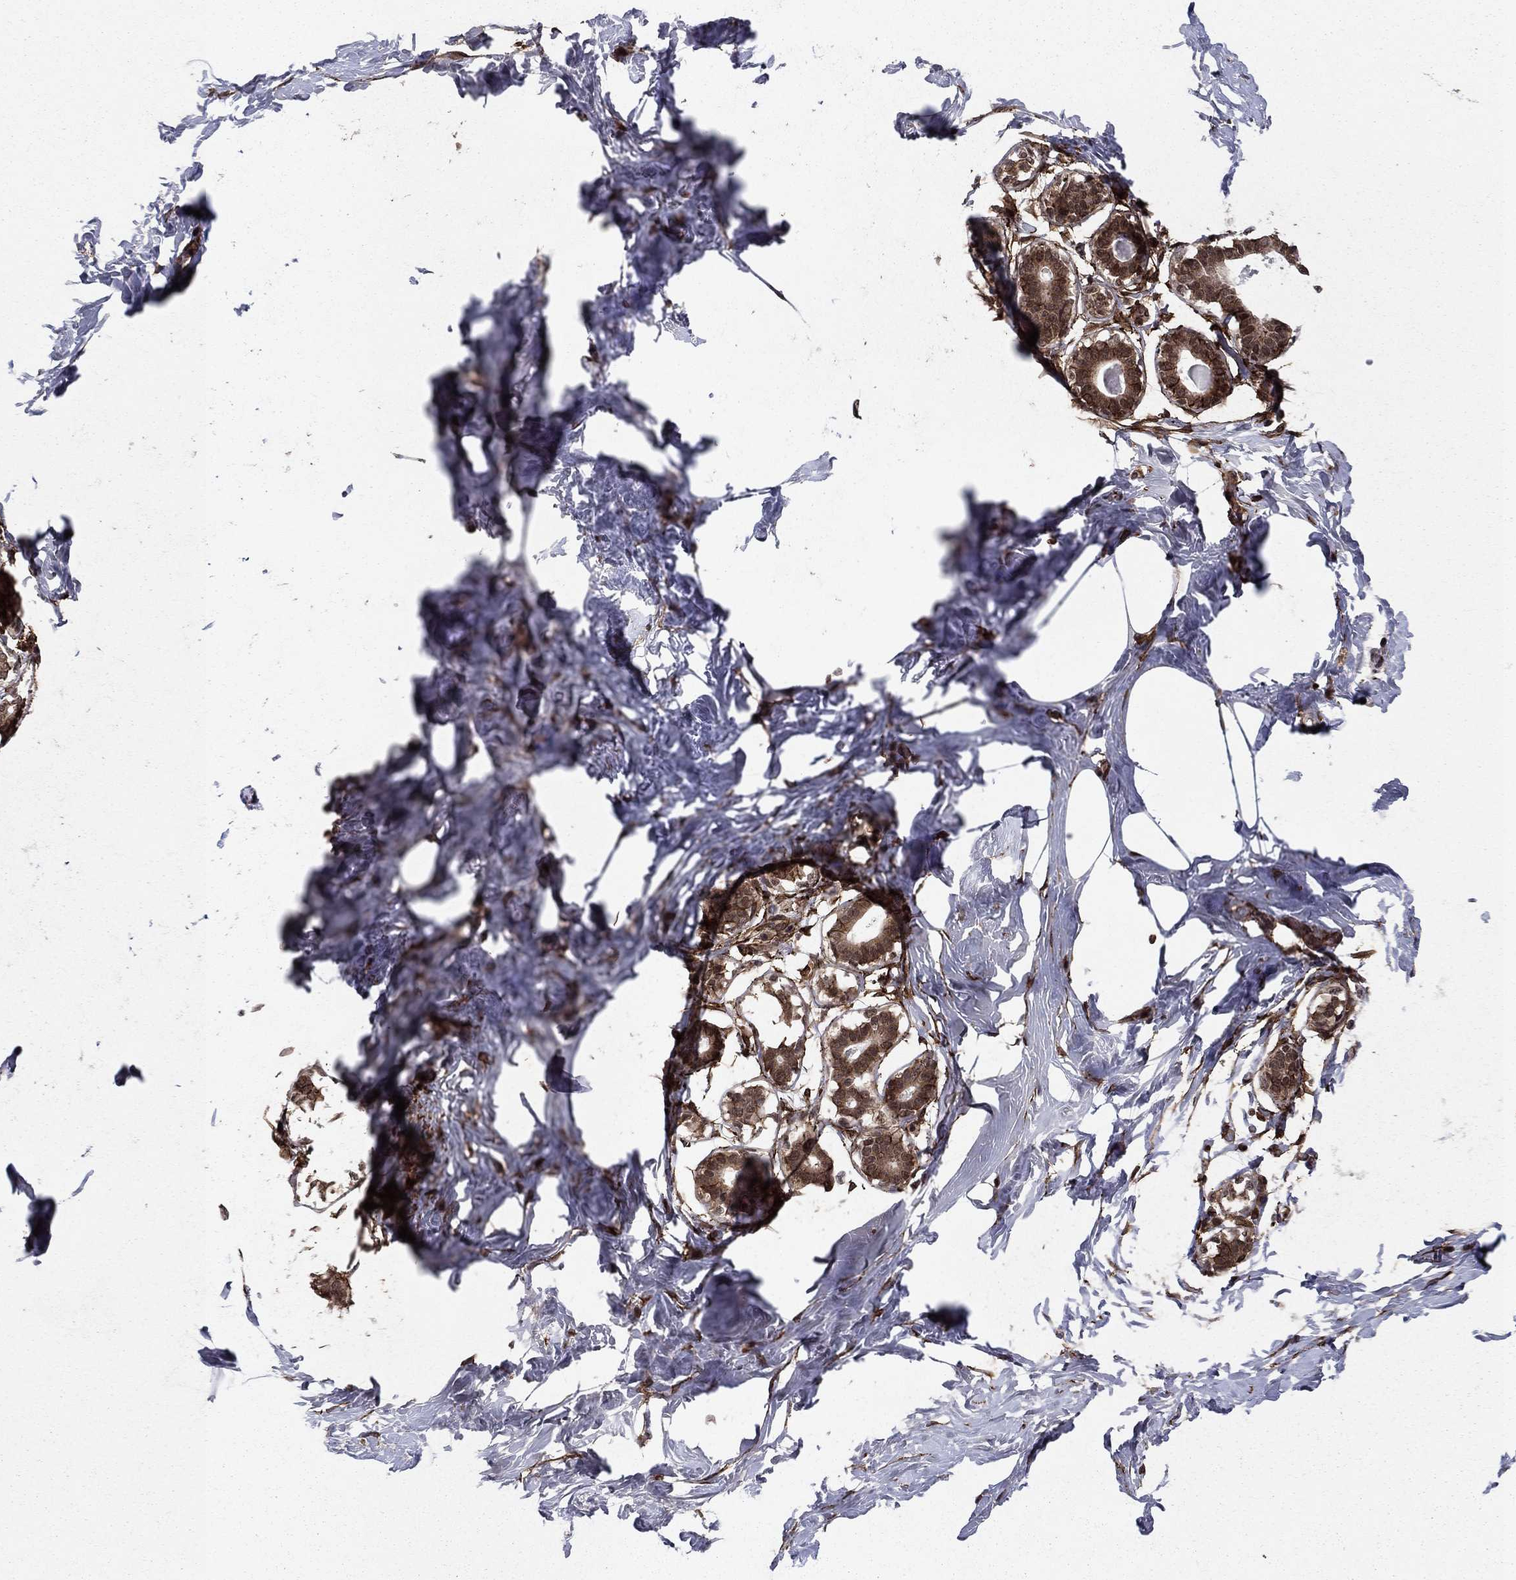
{"staining": {"intensity": "negative", "quantity": "none", "location": "none"}, "tissue": "breast", "cell_type": "Adipocytes", "image_type": "normal", "snomed": [{"axis": "morphology", "description": "Normal tissue, NOS"}, {"axis": "morphology", "description": "Lobular carcinoma, in situ"}, {"axis": "topography", "description": "Breast"}], "caption": "Immunohistochemistry photomicrograph of normal breast stained for a protein (brown), which exhibits no positivity in adipocytes.", "gene": "SSX2IP", "patient": {"sex": "female", "age": 35}}